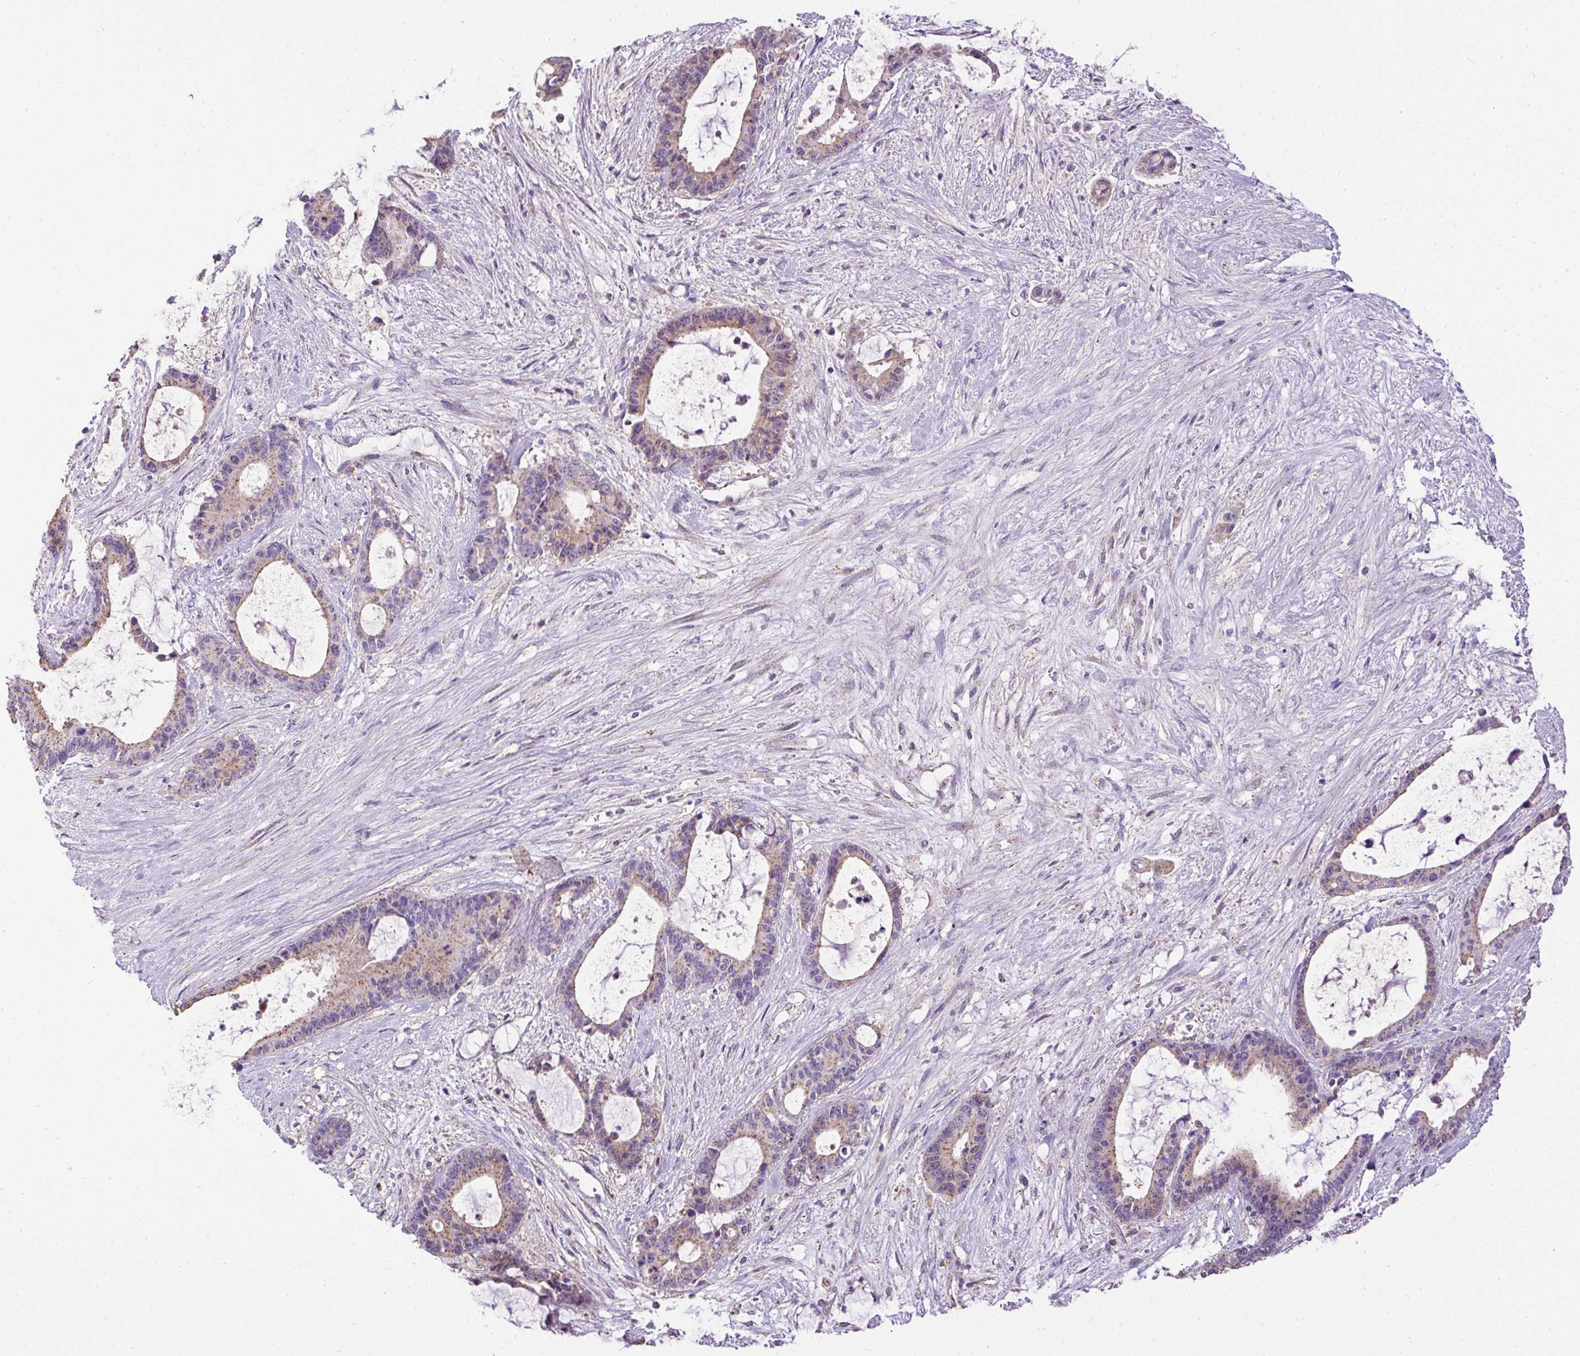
{"staining": {"intensity": "weak", "quantity": ">75%", "location": "cytoplasmic/membranous"}, "tissue": "liver cancer", "cell_type": "Tumor cells", "image_type": "cancer", "snomed": [{"axis": "morphology", "description": "Normal tissue, NOS"}, {"axis": "morphology", "description": "Cholangiocarcinoma"}, {"axis": "topography", "description": "Liver"}, {"axis": "topography", "description": "Peripheral nerve tissue"}], "caption": "IHC of human liver cholangiocarcinoma displays low levels of weak cytoplasmic/membranous staining in approximately >75% of tumor cells.", "gene": "CFAP47", "patient": {"sex": "female", "age": 73}}